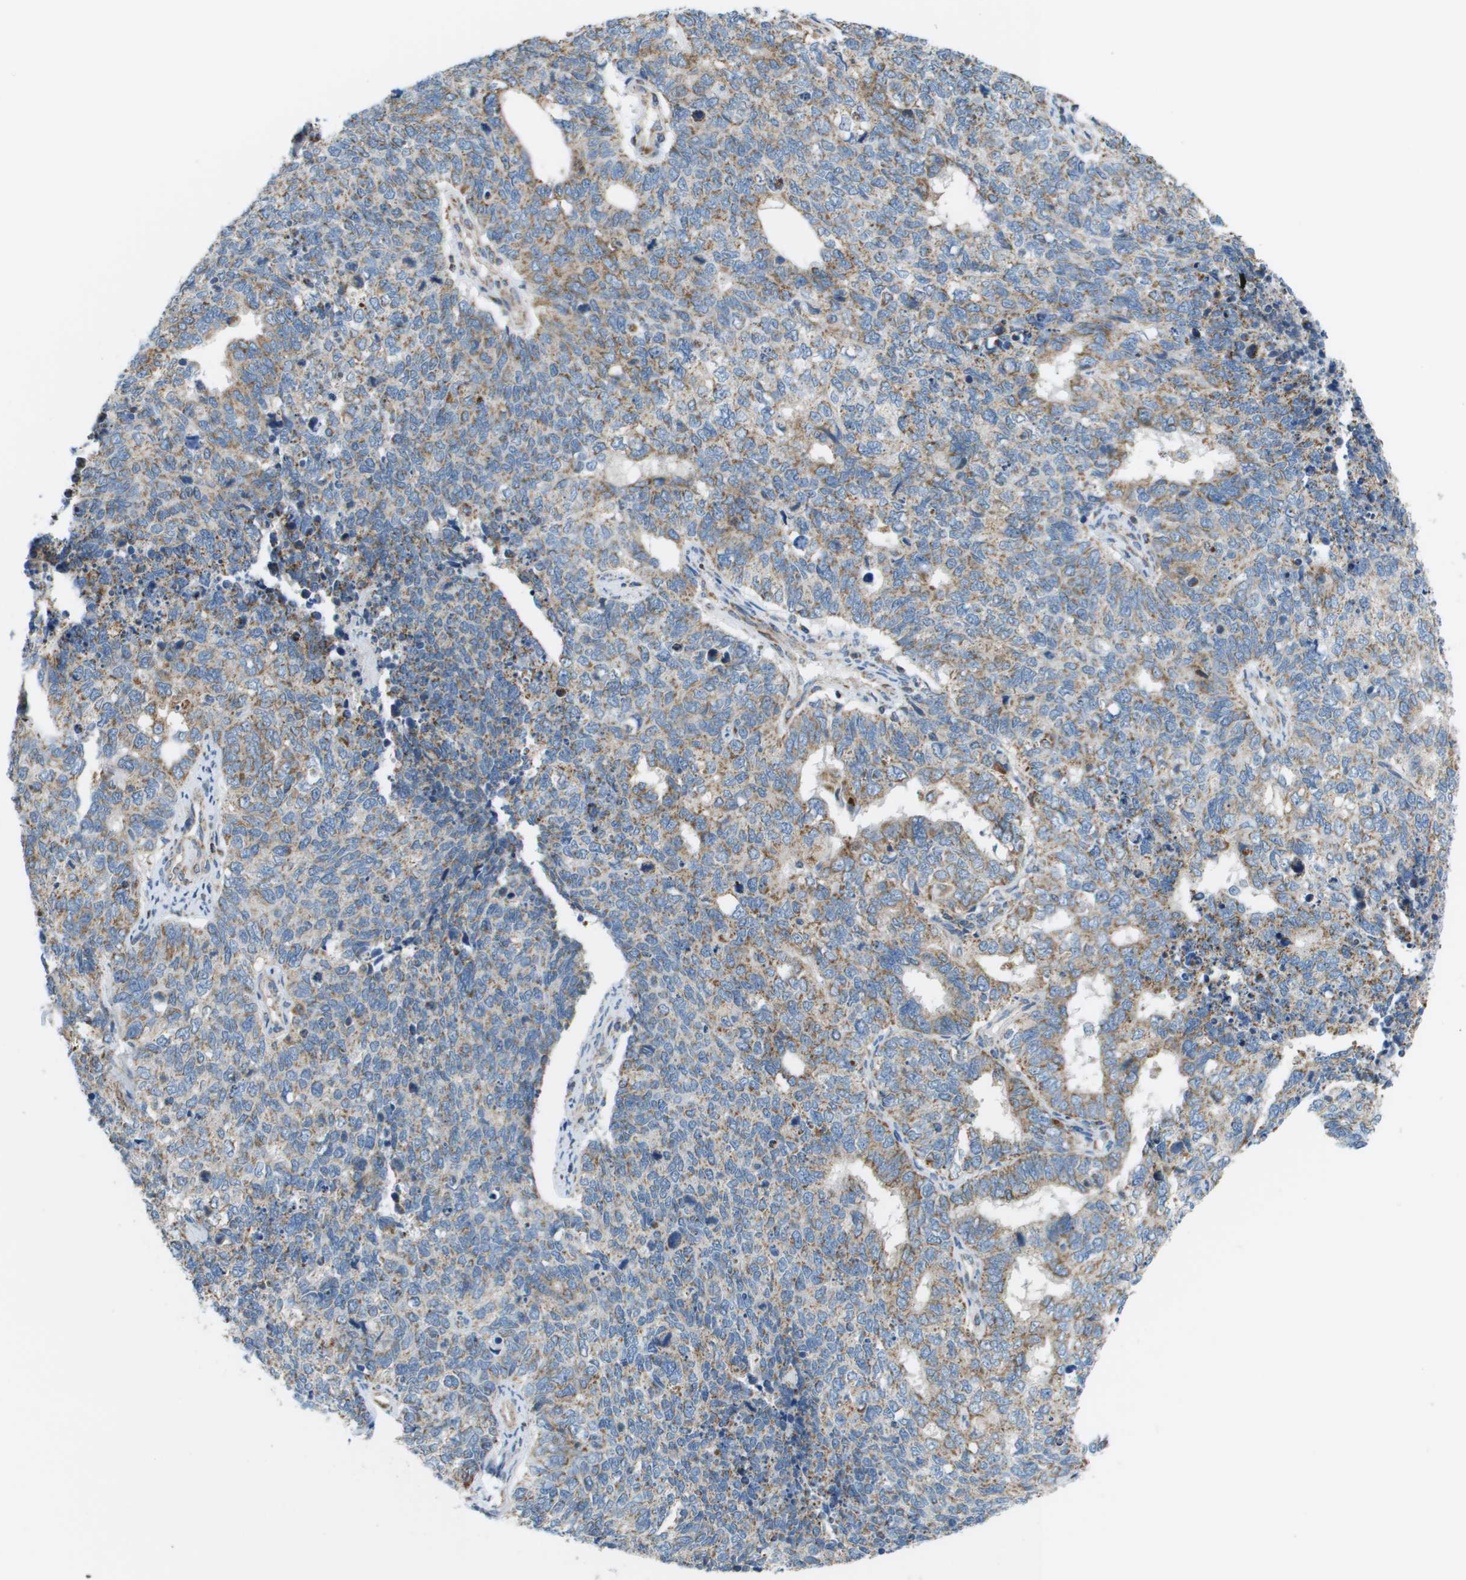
{"staining": {"intensity": "moderate", "quantity": ">75%", "location": "cytoplasmic/membranous"}, "tissue": "cervical cancer", "cell_type": "Tumor cells", "image_type": "cancer", "snomed": [{"axis": "morphology", "description": "Squamous cell carcinoma, NOS"}, {"axis": "topography", "description": "Cervix"}], "caption": "Human cervical squamous cell carcinoma stained with a brown dye exhibits moderate cytoplasmic/membranous positive positivity in approximately >75% of tumor cells.", "gene": "TAOK3", "patient": {"sex": "female", "age": 63}}